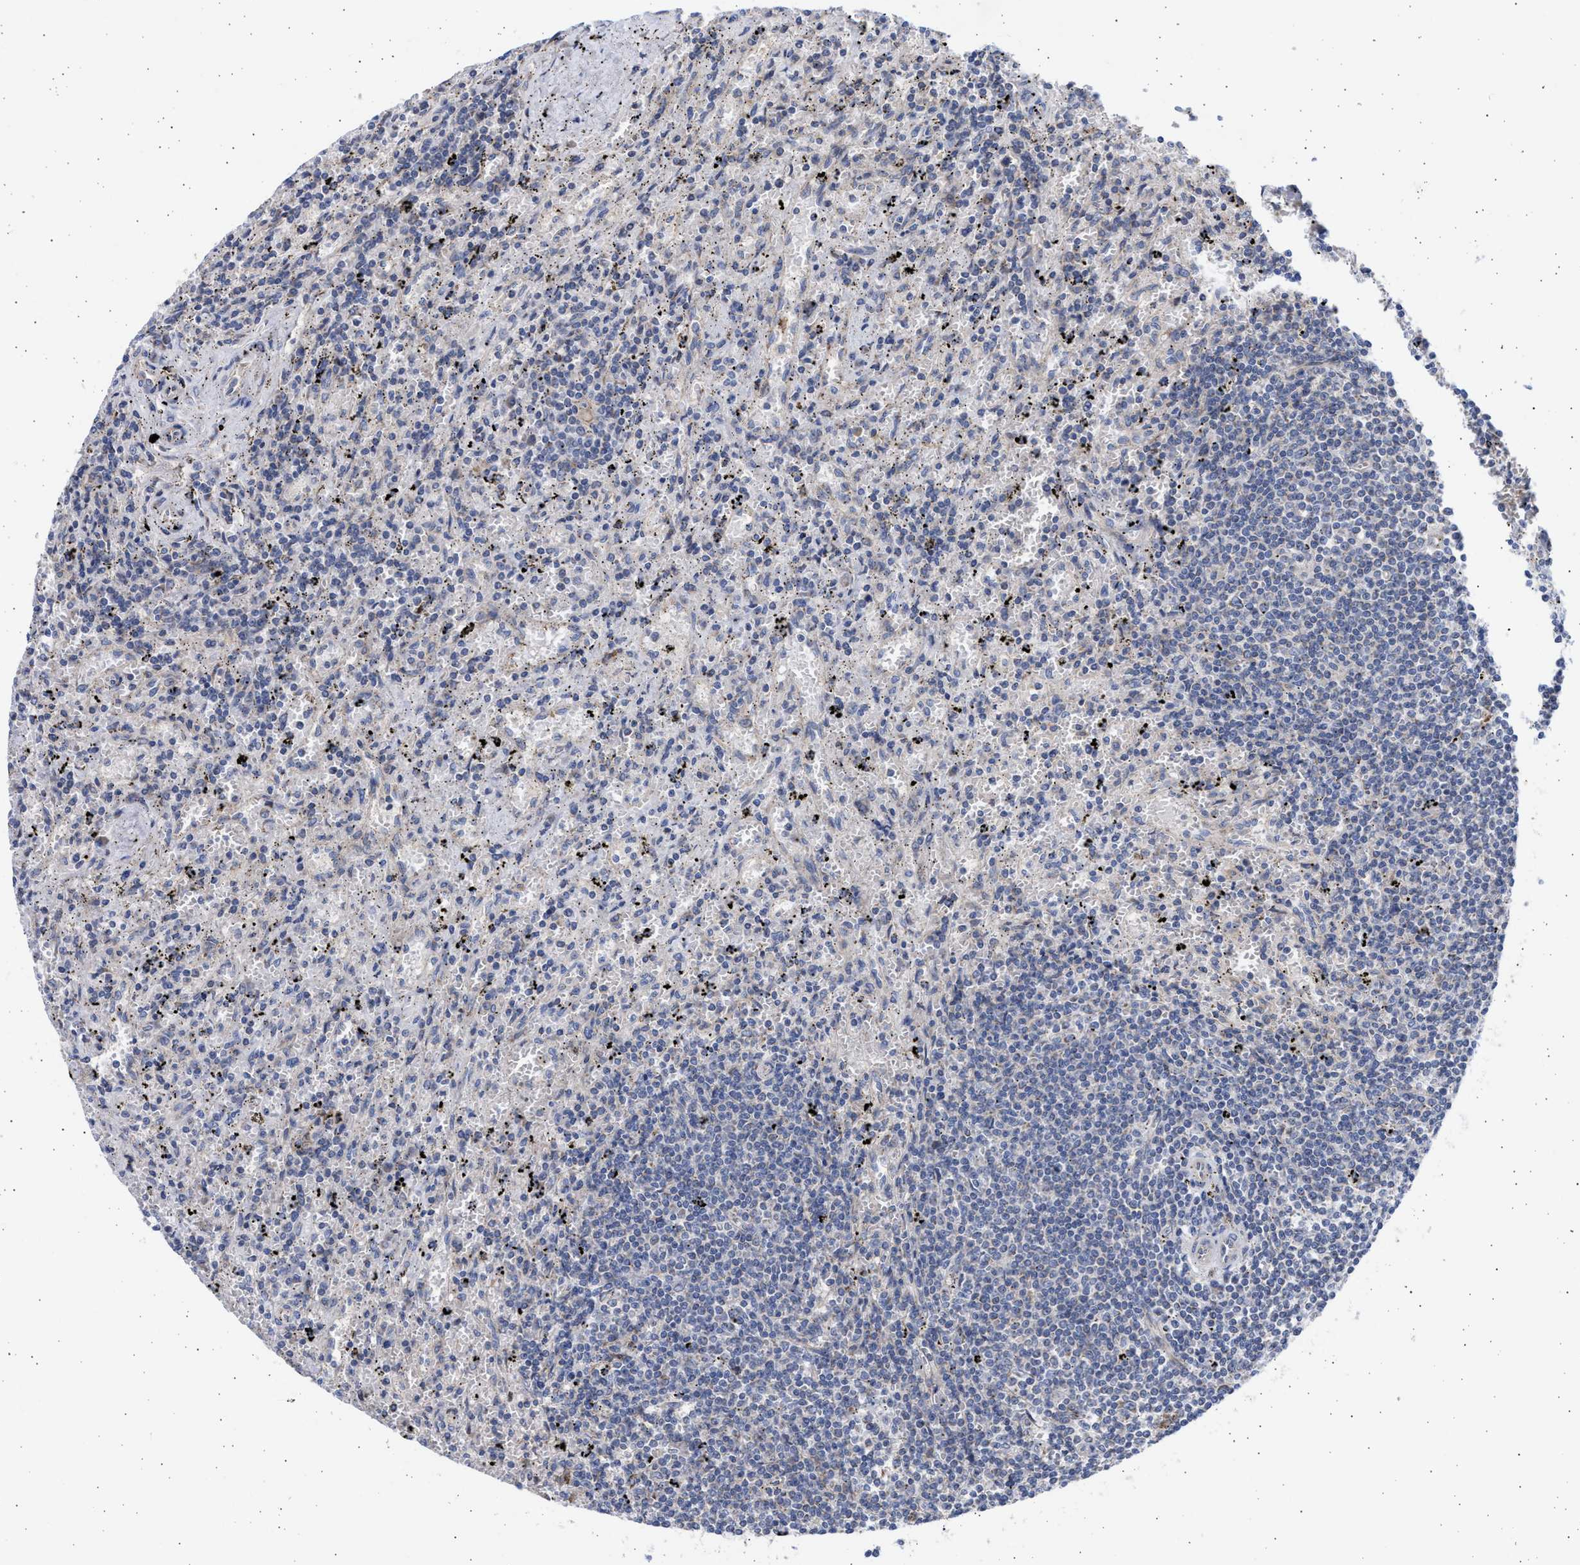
{"staining": {"intensity": "negative", "quantity": "none", "location": "none"}, "tissue": "lymphoma", "cell_type": "Tumor cells", "image_type": "cancer", "snomed": [{"axis": "morphology", "description": "Malignant lymphoma, non-Hodgkin's type, Low grade"}, {"axis": "topography", "description": "Spleen"}], "caption": "Tumor cells are negative for brown protein staining in lymphoma.", "gene": "TTC19", "patient": {"sex": "male", "age": 76}}